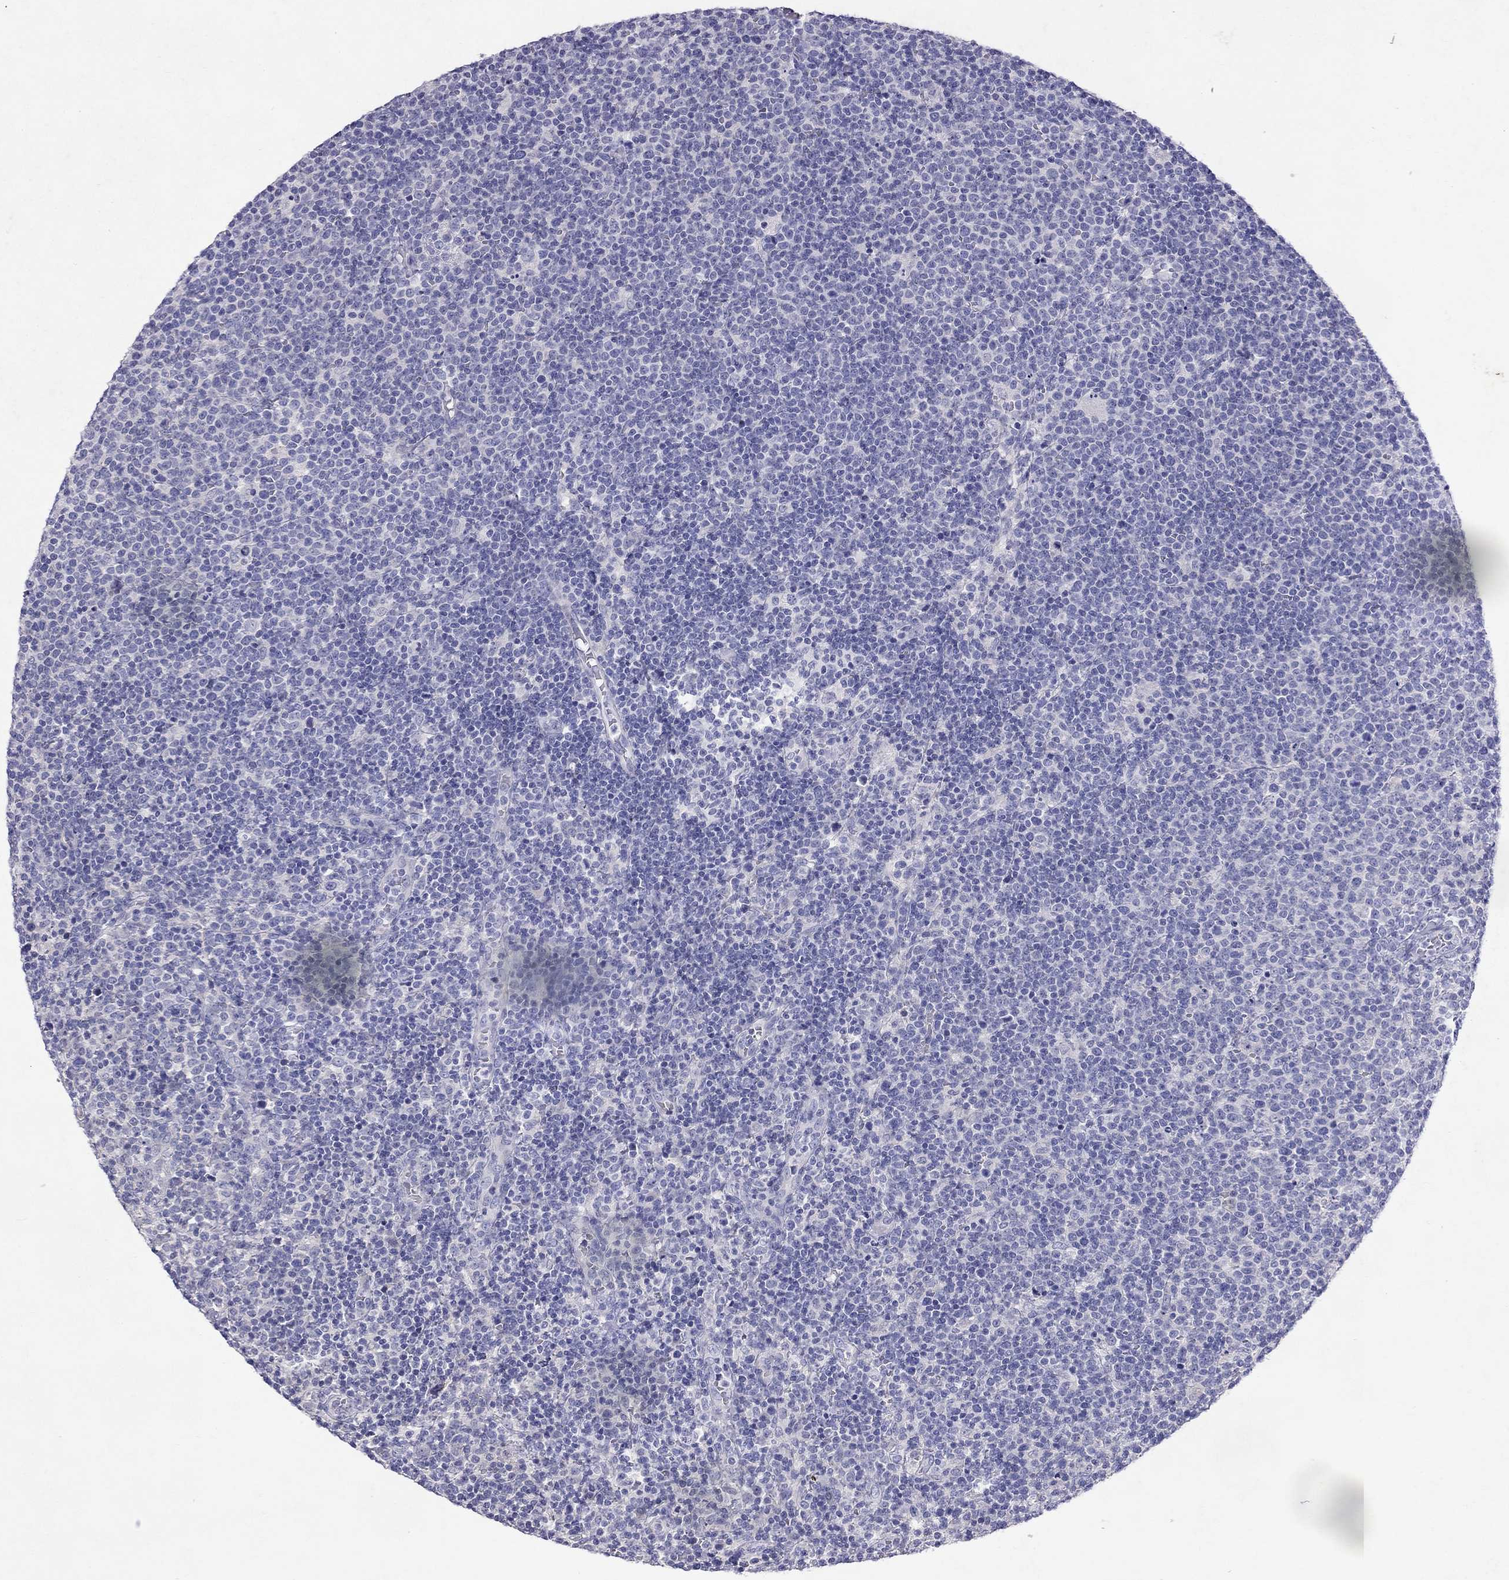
{"staining": {"intensity": "negative", "quantity": "none", "location": "none"}, "tissue": "lymphoma", "cell_type": "Tumor cells", "image_type": "cancer", "snomed": [{"axis": "morphology", "description": "Malignant lymphoma, non-Hodgkin's type, High grade"}, {"axis": "topography", "description": "Lymph node"}], "caption": "The histopathology image exhibits no significant staining in tumor cells of malignant lymphoma, non-Hodgkin's type (high-grade).", "gene": "GNAT3", "patient": {"sex": "male", "age": 61}}